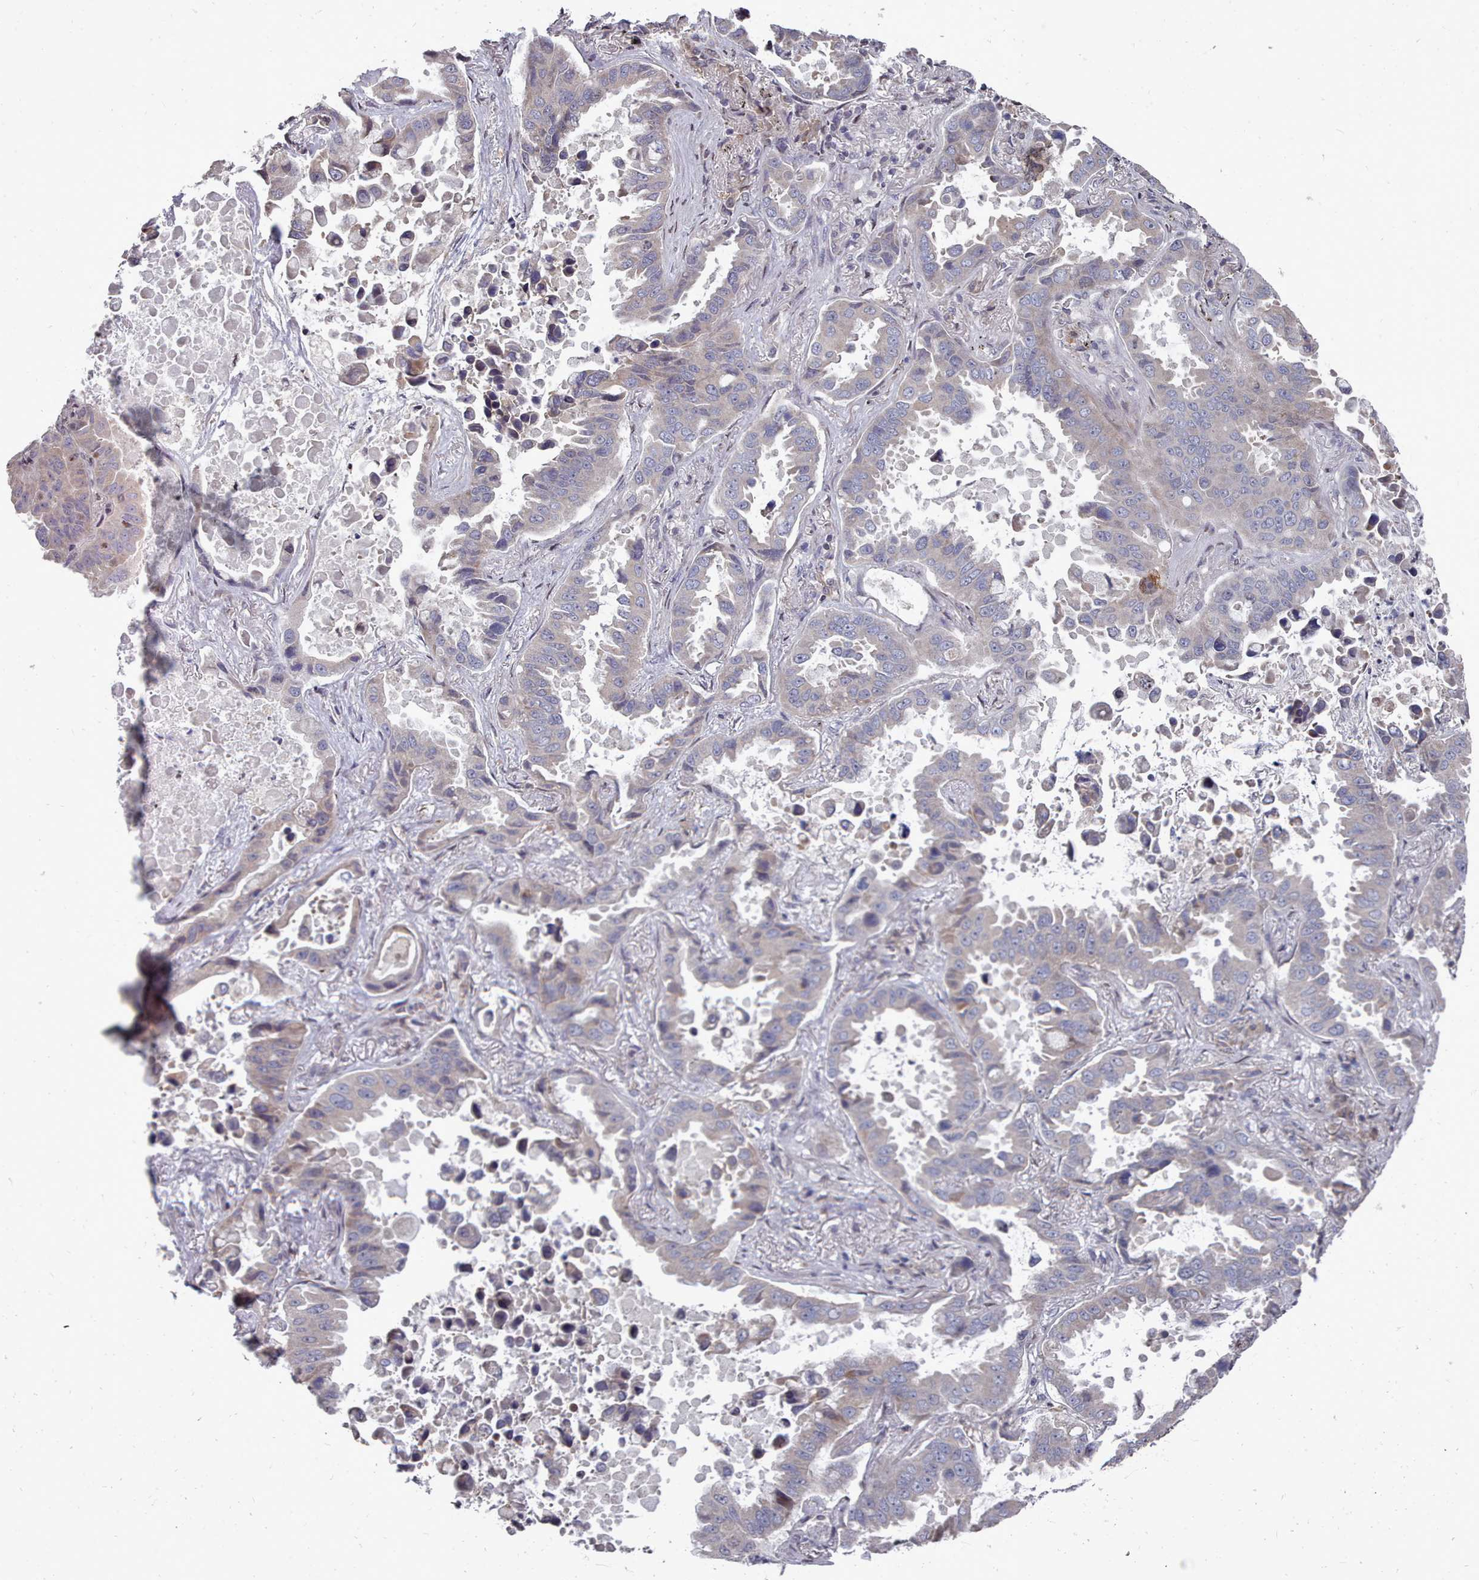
{"staining": {"intensity": "negative", "quantity": "none", "location": "none"}, "tissue": "lung cancer", "cell_type": "Tumor cells", "image_type": "cancer", "snomed": [{"axis": "morphology", "description": "Adenocarcinoma, NOS"}, {"axis": "topography", "description": "Lung"}], "caption": "High magnification brightfield microscopy of adenocarcinoma (lung) stained with DAB (3,3'-diaminobenzidine) (brown) and counterstained with hematoxylin (blue): tumor cells show no significant positivity.", "gene": "ACKR3", "patient": {"sex": "male", "age": 64}}